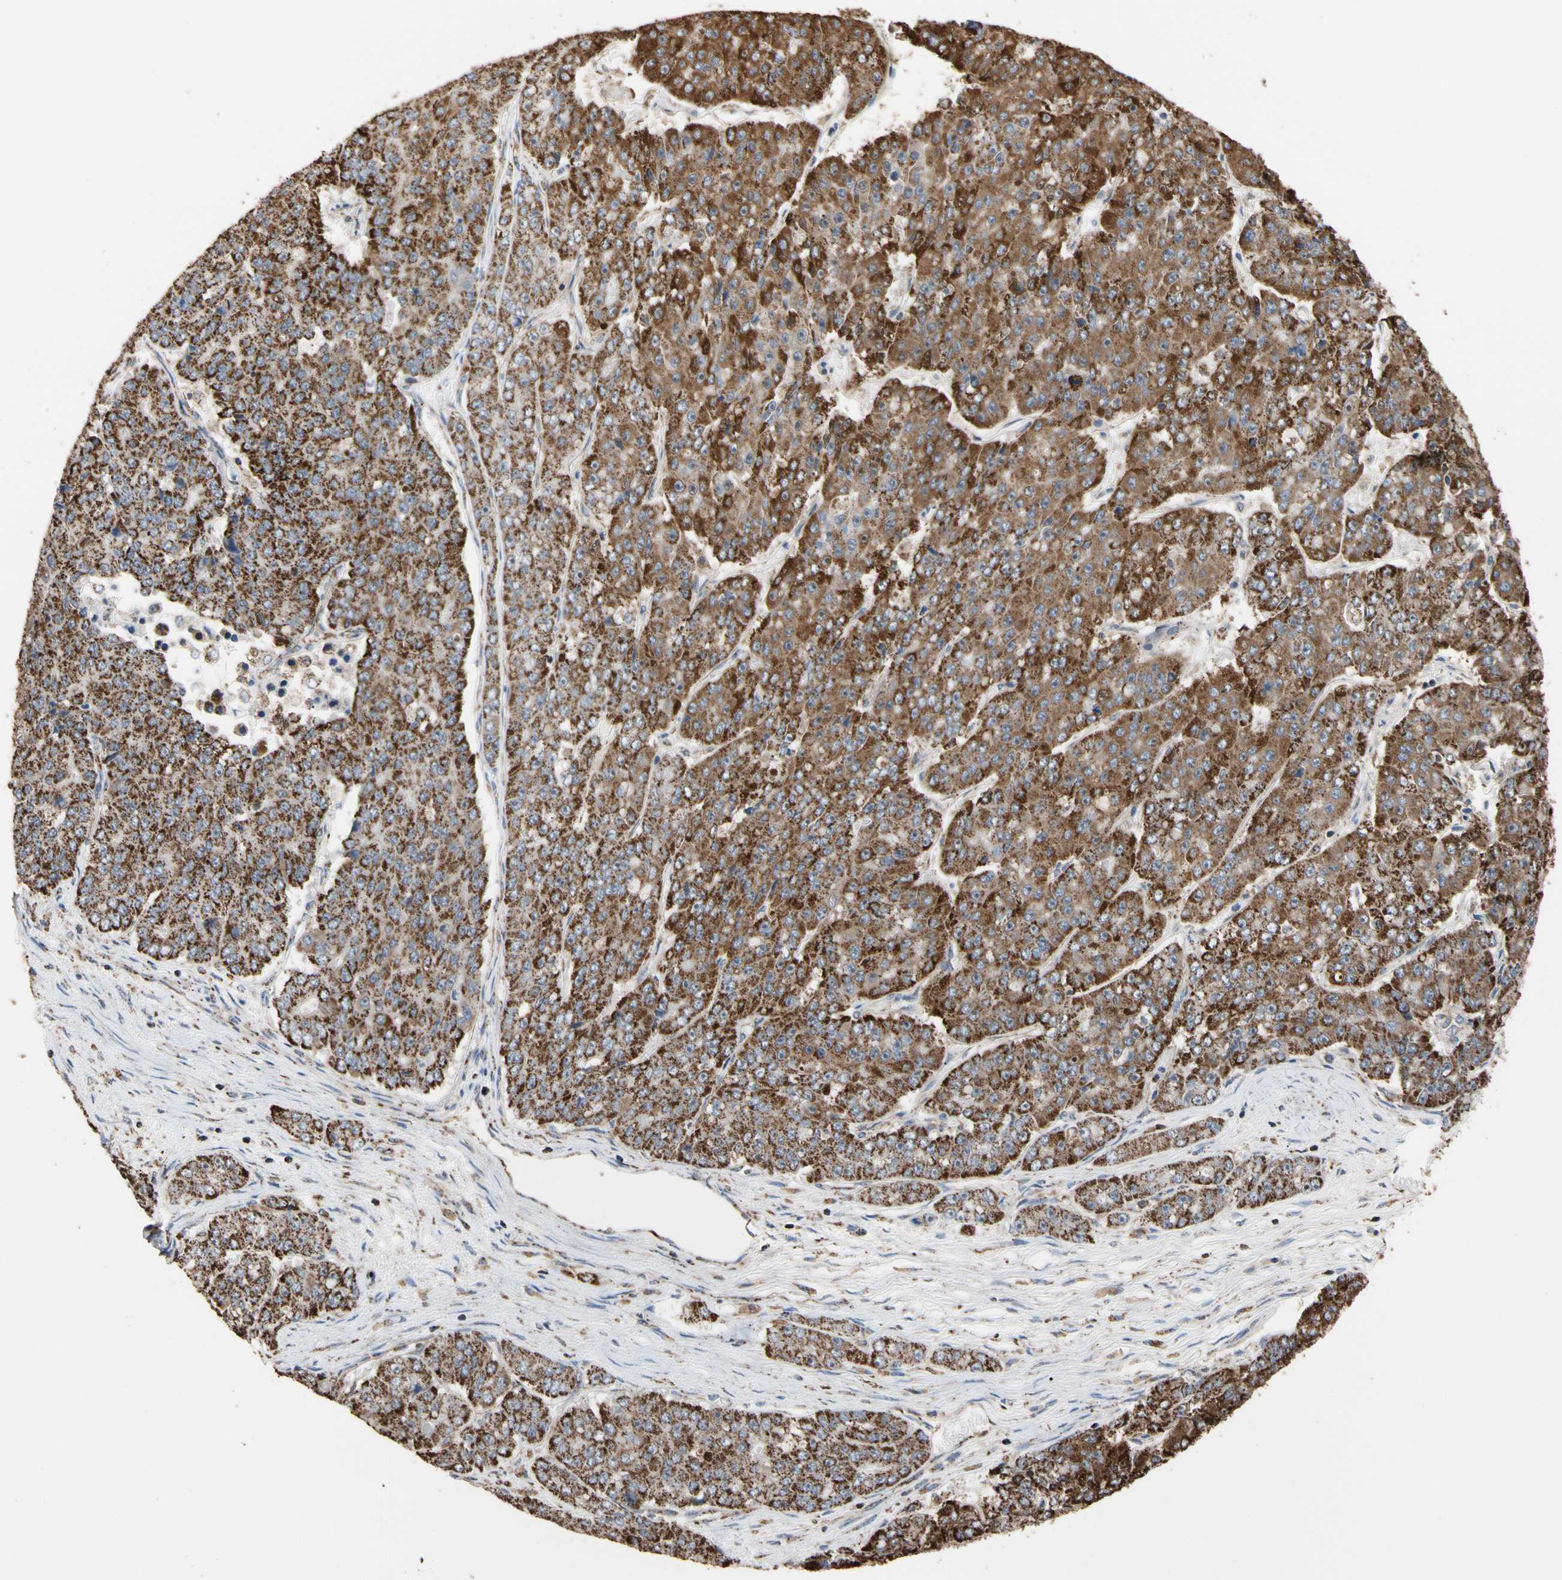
{"staining": {"intensity": "strong", "quantity": ">75%", "location": "cytoplasmic/membranous"}, "tissue": "pancreatic cancer", "cell_type": "Tumor cells", "image_type": "cancer", "snomed": [{"axis": "morphology", "description": "Adenocarcinoma, NOS"}, {"axis": "topography", "description": "Pancreas"}], "caption": "An image showing strong cytoplasmic/membranous expression in approximately >75% of tumor cells in pancreatic cancer (adenocarcinoma), as visualized by brown immunohistochemical staining.", "gene": "FAM110B", "patient": {"sex": "male", "age": 50}}